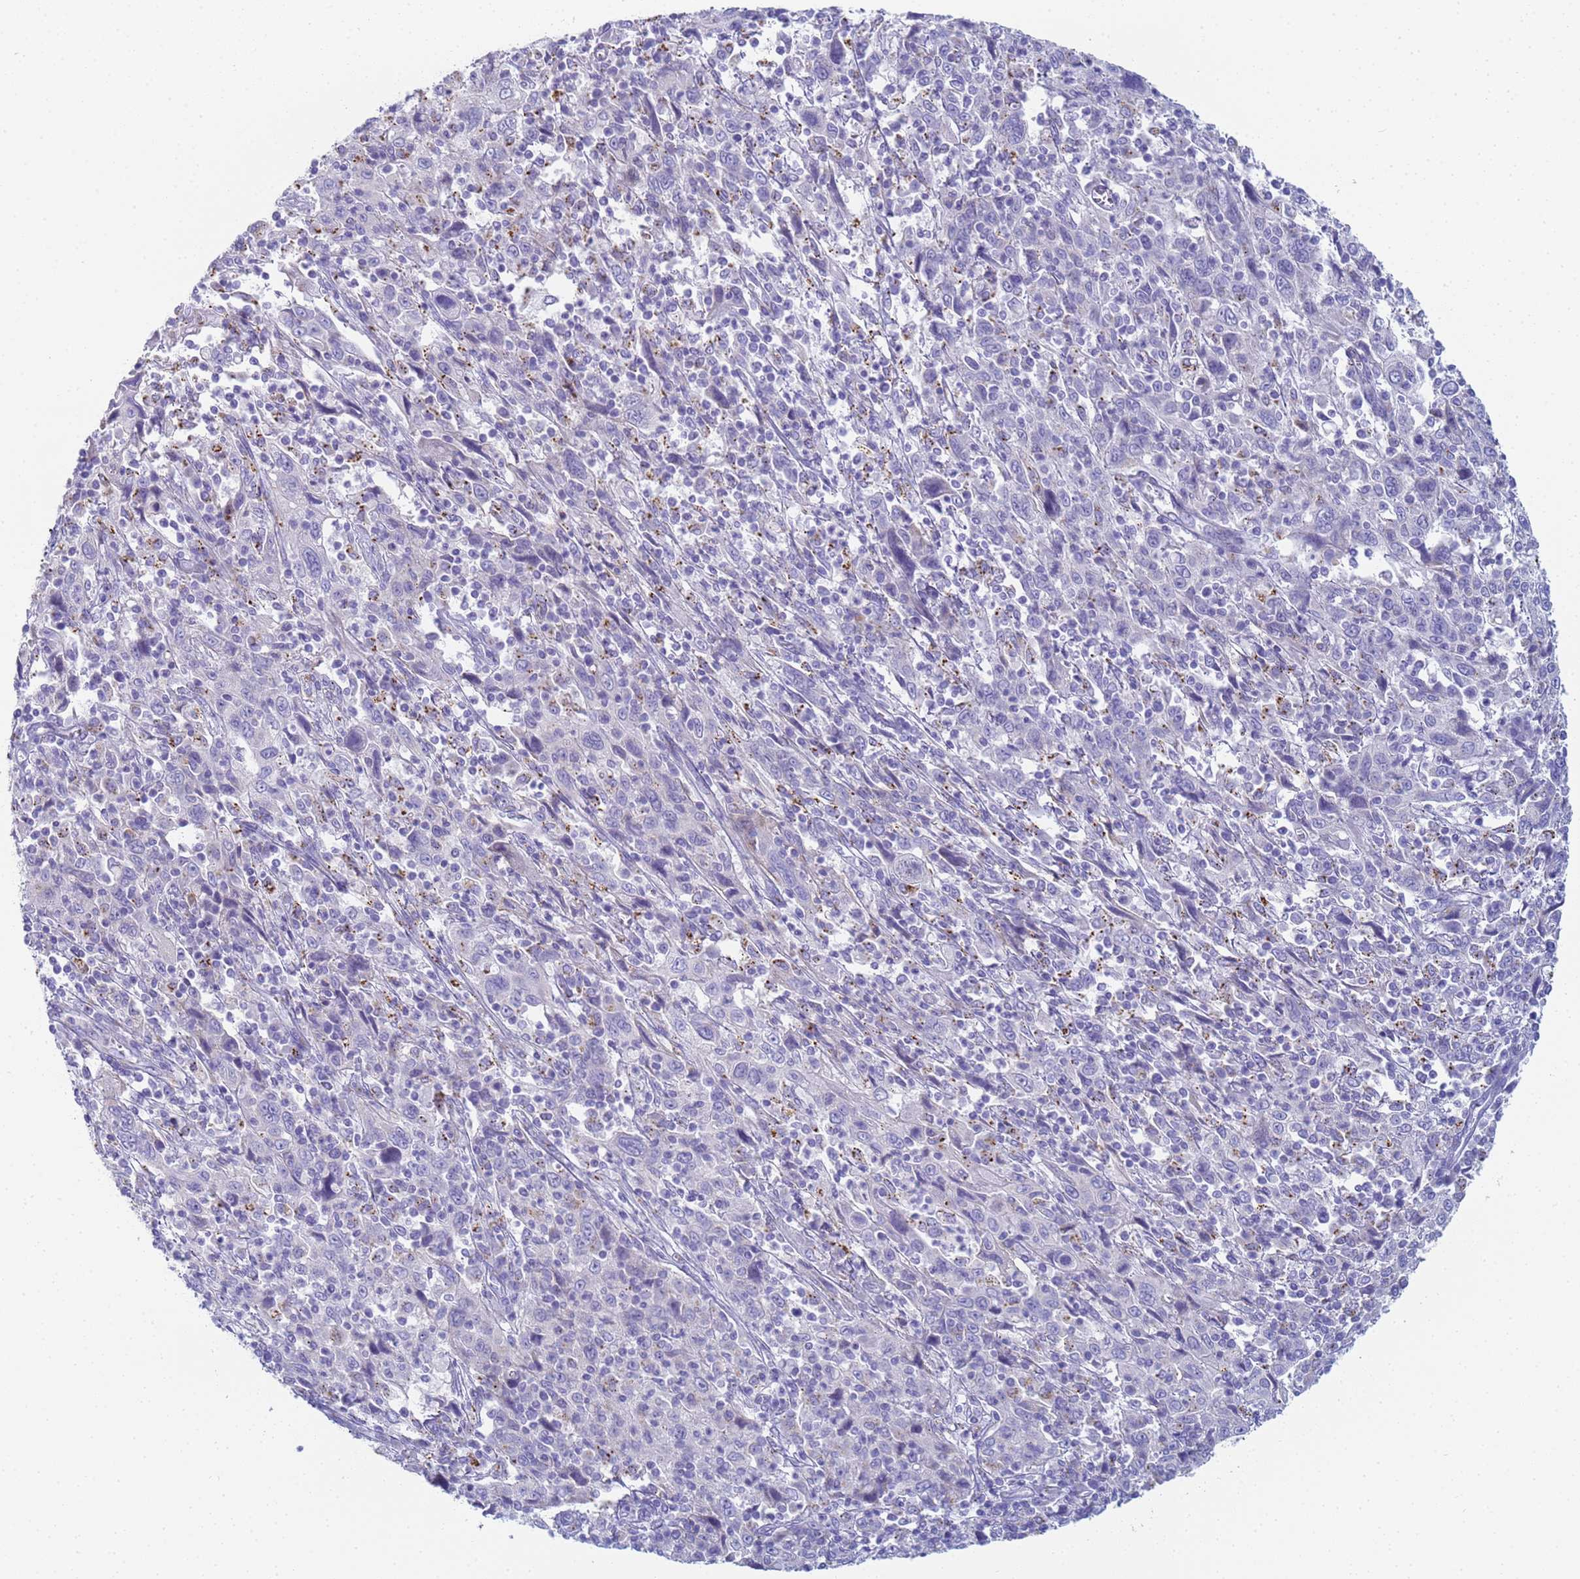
{"staining": {"intensity": "negative", "quantity": "none", "location": "none"}, "tissue": "cervical cancer", "cell_type": "Tumor cells", "image_type": "cancer", "snomed": [{"axis": "morphology", "description": "Squamous cell carcinoma, NOS"}, {"axis": "topography", "description": "Cervix"}], "caption": "Immunohistochemical staining of cervical cancer reveals no significant positivity in tumor cells.", "gene": "CR1", "patient": {"sex": "female", "age": 46}}